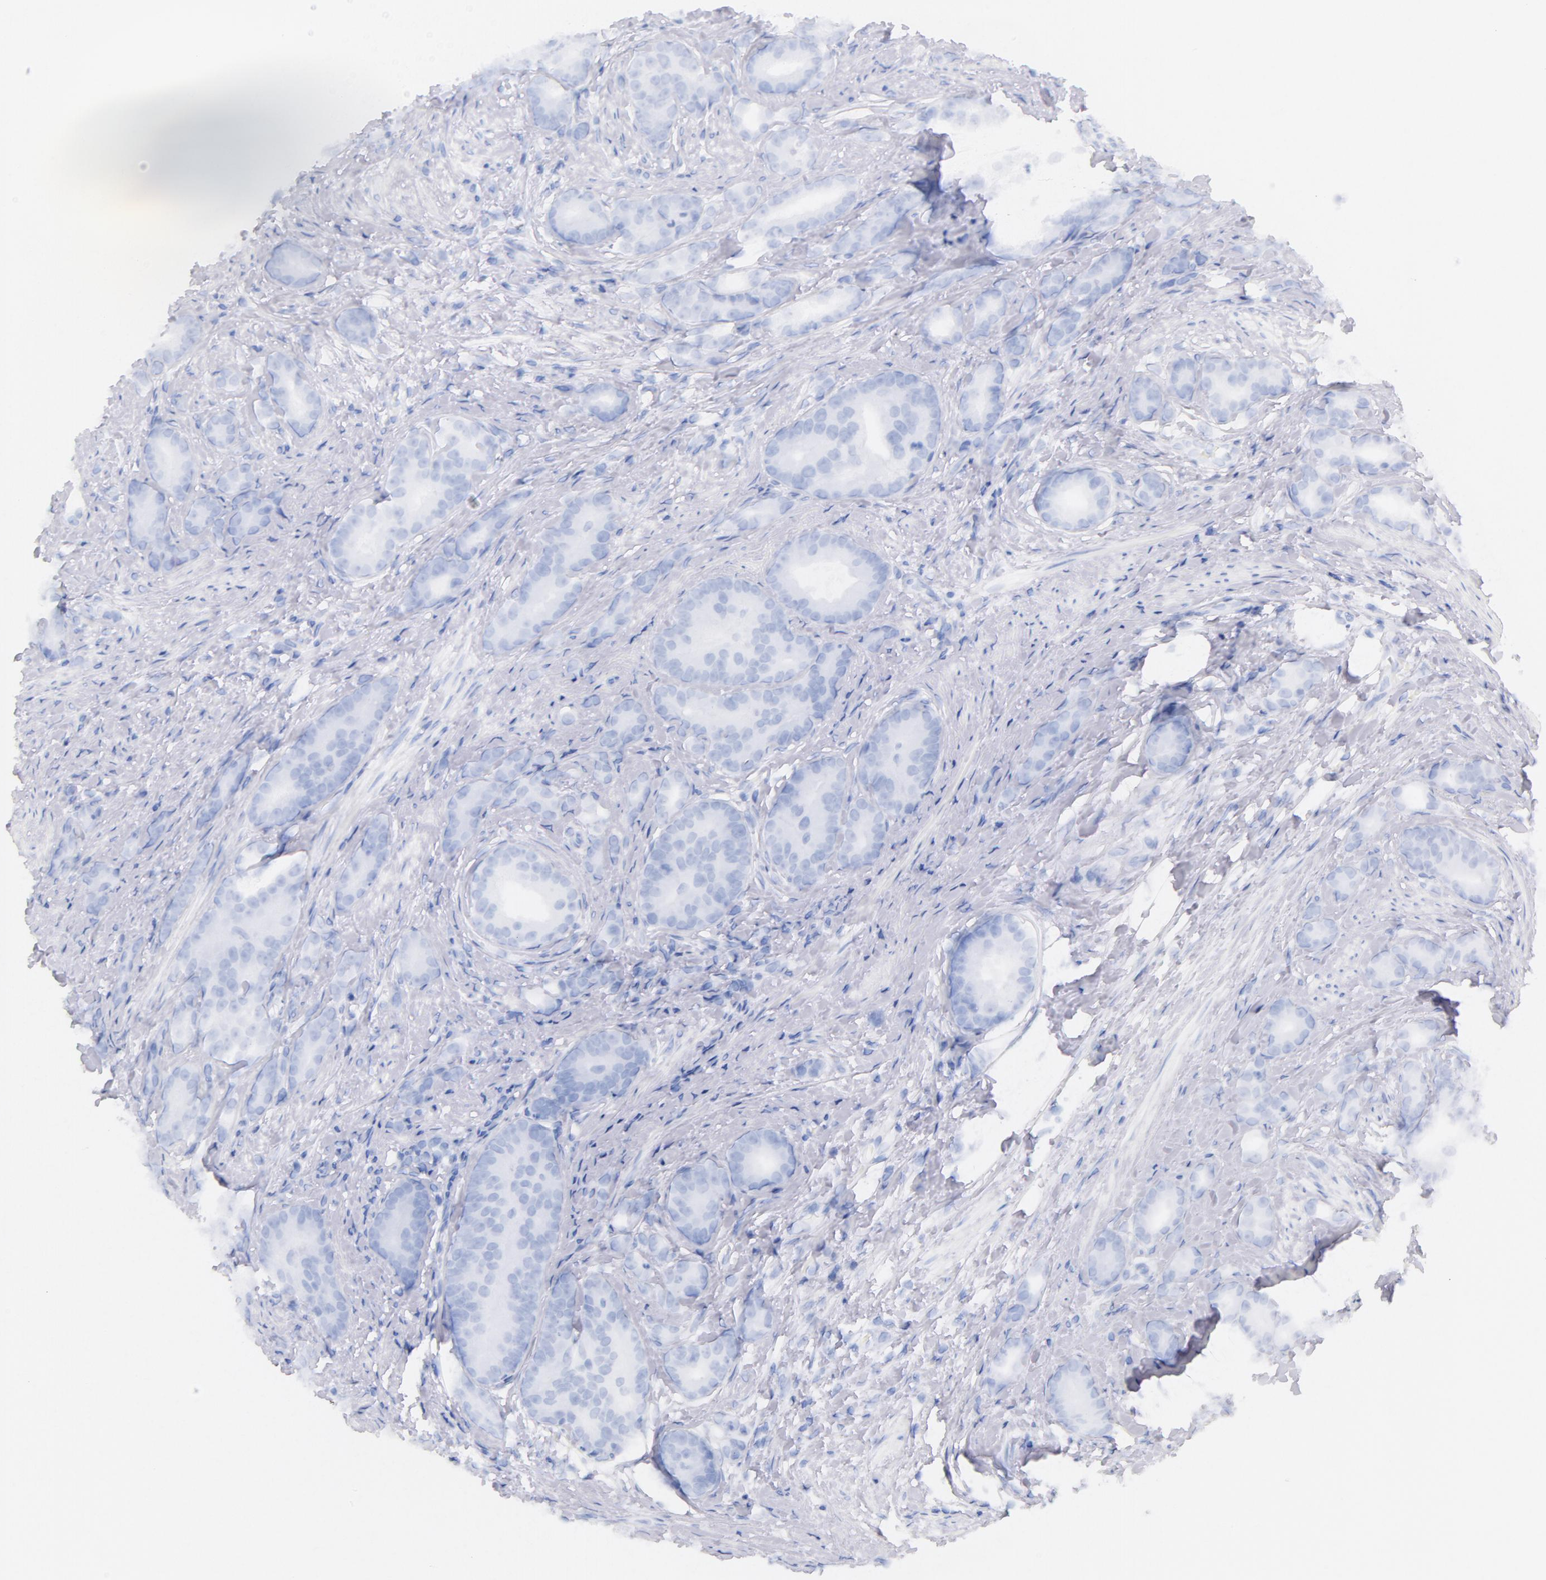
{"staining": {"intensity": "negative", "quantity": "none", "location": "none"}, "tissue": "prostate cancer", "cell_type": "Tumor cells", "image_type": "cancer", "snomed": [{"axis": "morphology", "description": "Adenocarcinoma, Medium grade"}, {"axis": "topography", "description": "Prostate"}], "caption": "A high-resolution micrograph shows immunohistochemistry (IHC) staining of prostate cancer (adenocarcinoma (medium-grade)), which demonstrates no significant positivity in tumor cells. The staining was performed using DAB to visualize the protein expression in brown, while the nuclei were stained in blue with hematoxylin (Magnification: 20x).", "gene": "CD44", "patient": {"sex": "male", "age": 59}}